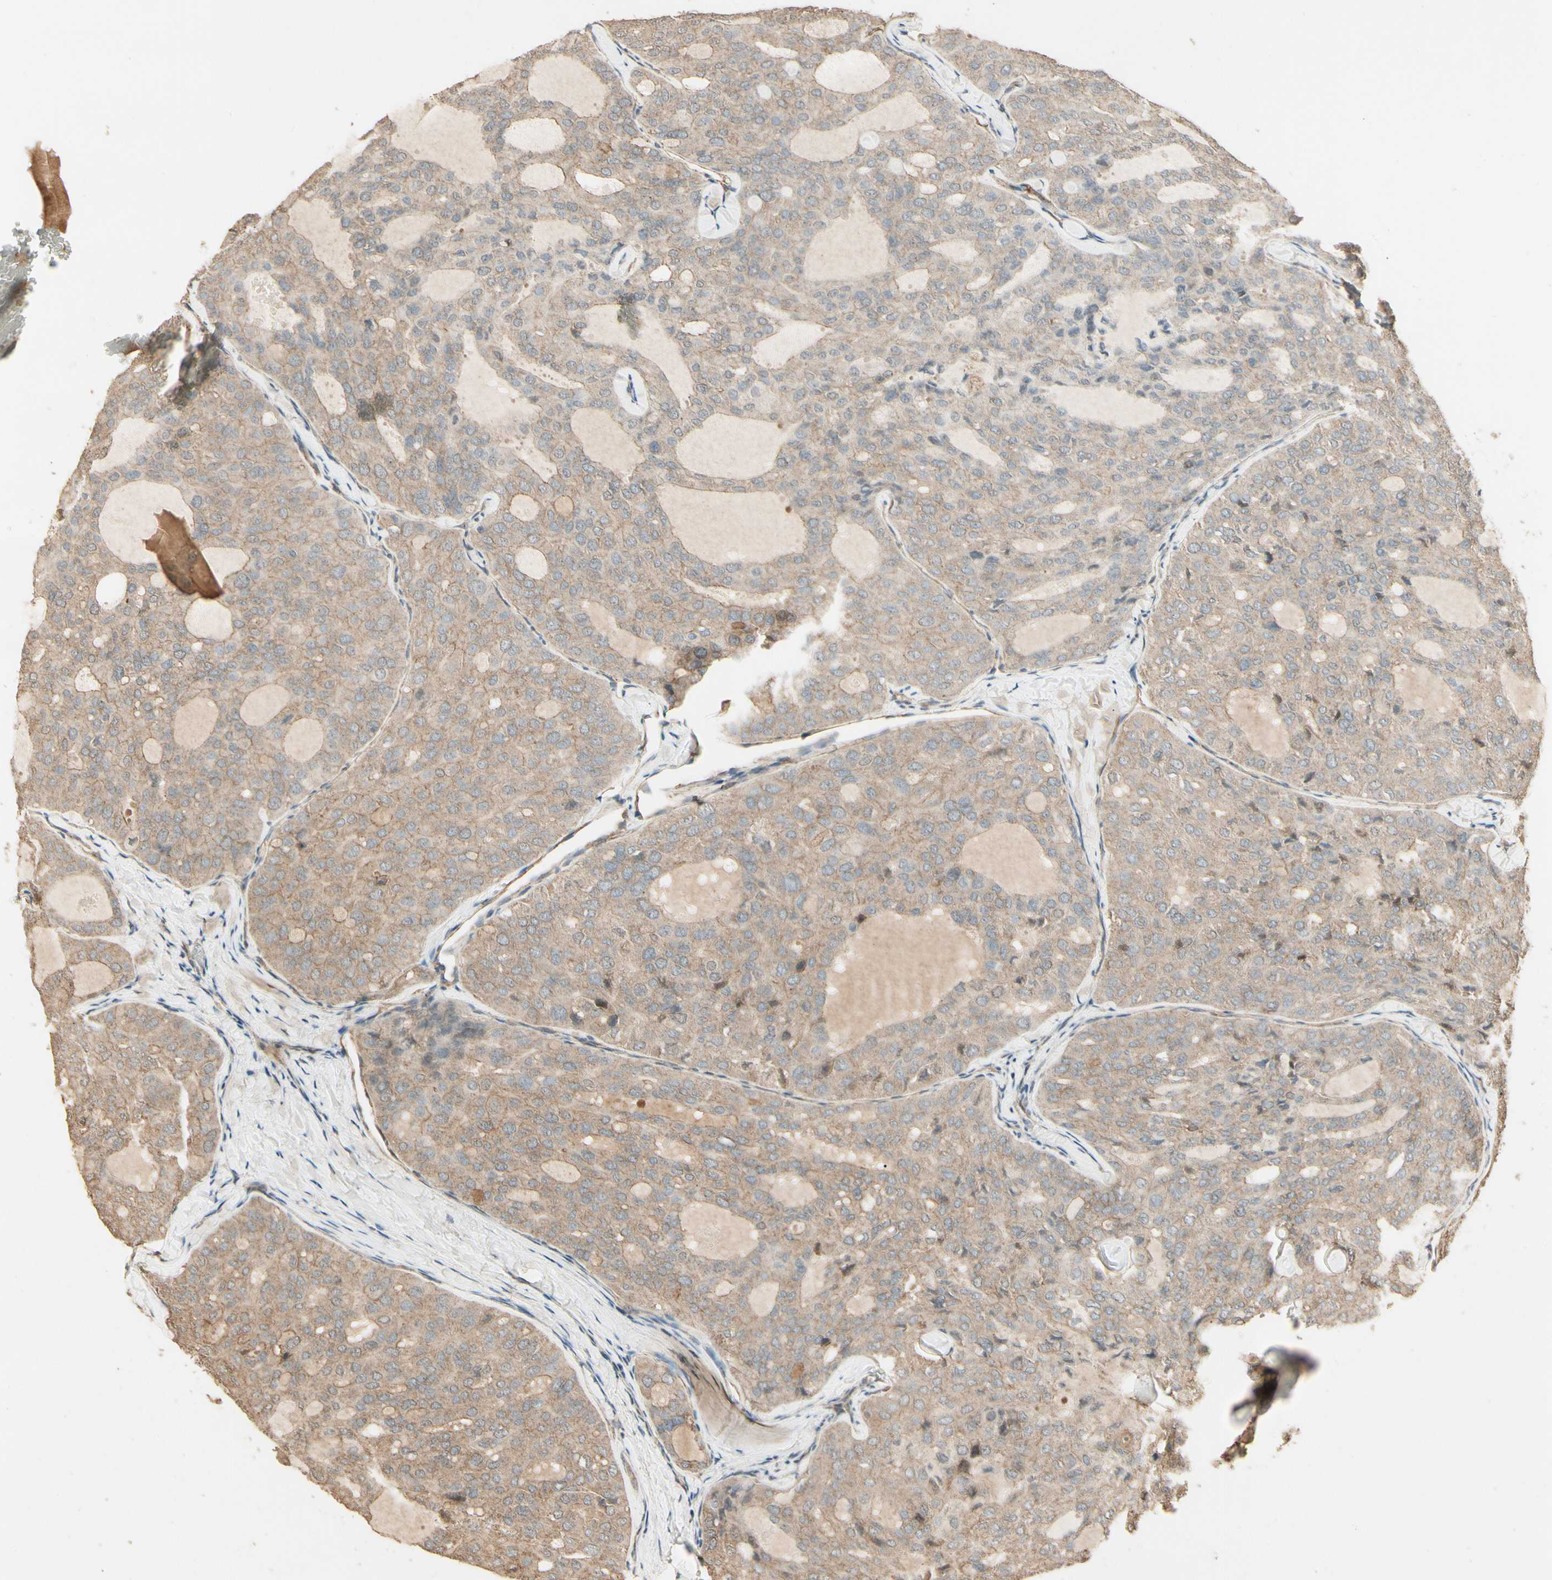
{"staining": {"intensity": "weak", "quantity": ">75%", "location": "cytoplasmic/membranous"}, "tissue": "thyroid cancer", "cell_type": "Tumor cells", "image_type": "cancer", "snomed": [{"axis": "morphology", "description": "Follicular adenoma carcinoma, NOS"}, {"axis": "topography", "description": "Thyroid gland"}], "caption": "The micrograph exhibits staining of thyroid cancer (follicular adenoma carcinoma), revealing weak cytoplasmic/membranous protein positivity (brown color) within tumor cells.", "gene": "RNF180", "patient": {"sex": "male", "age": 75}}